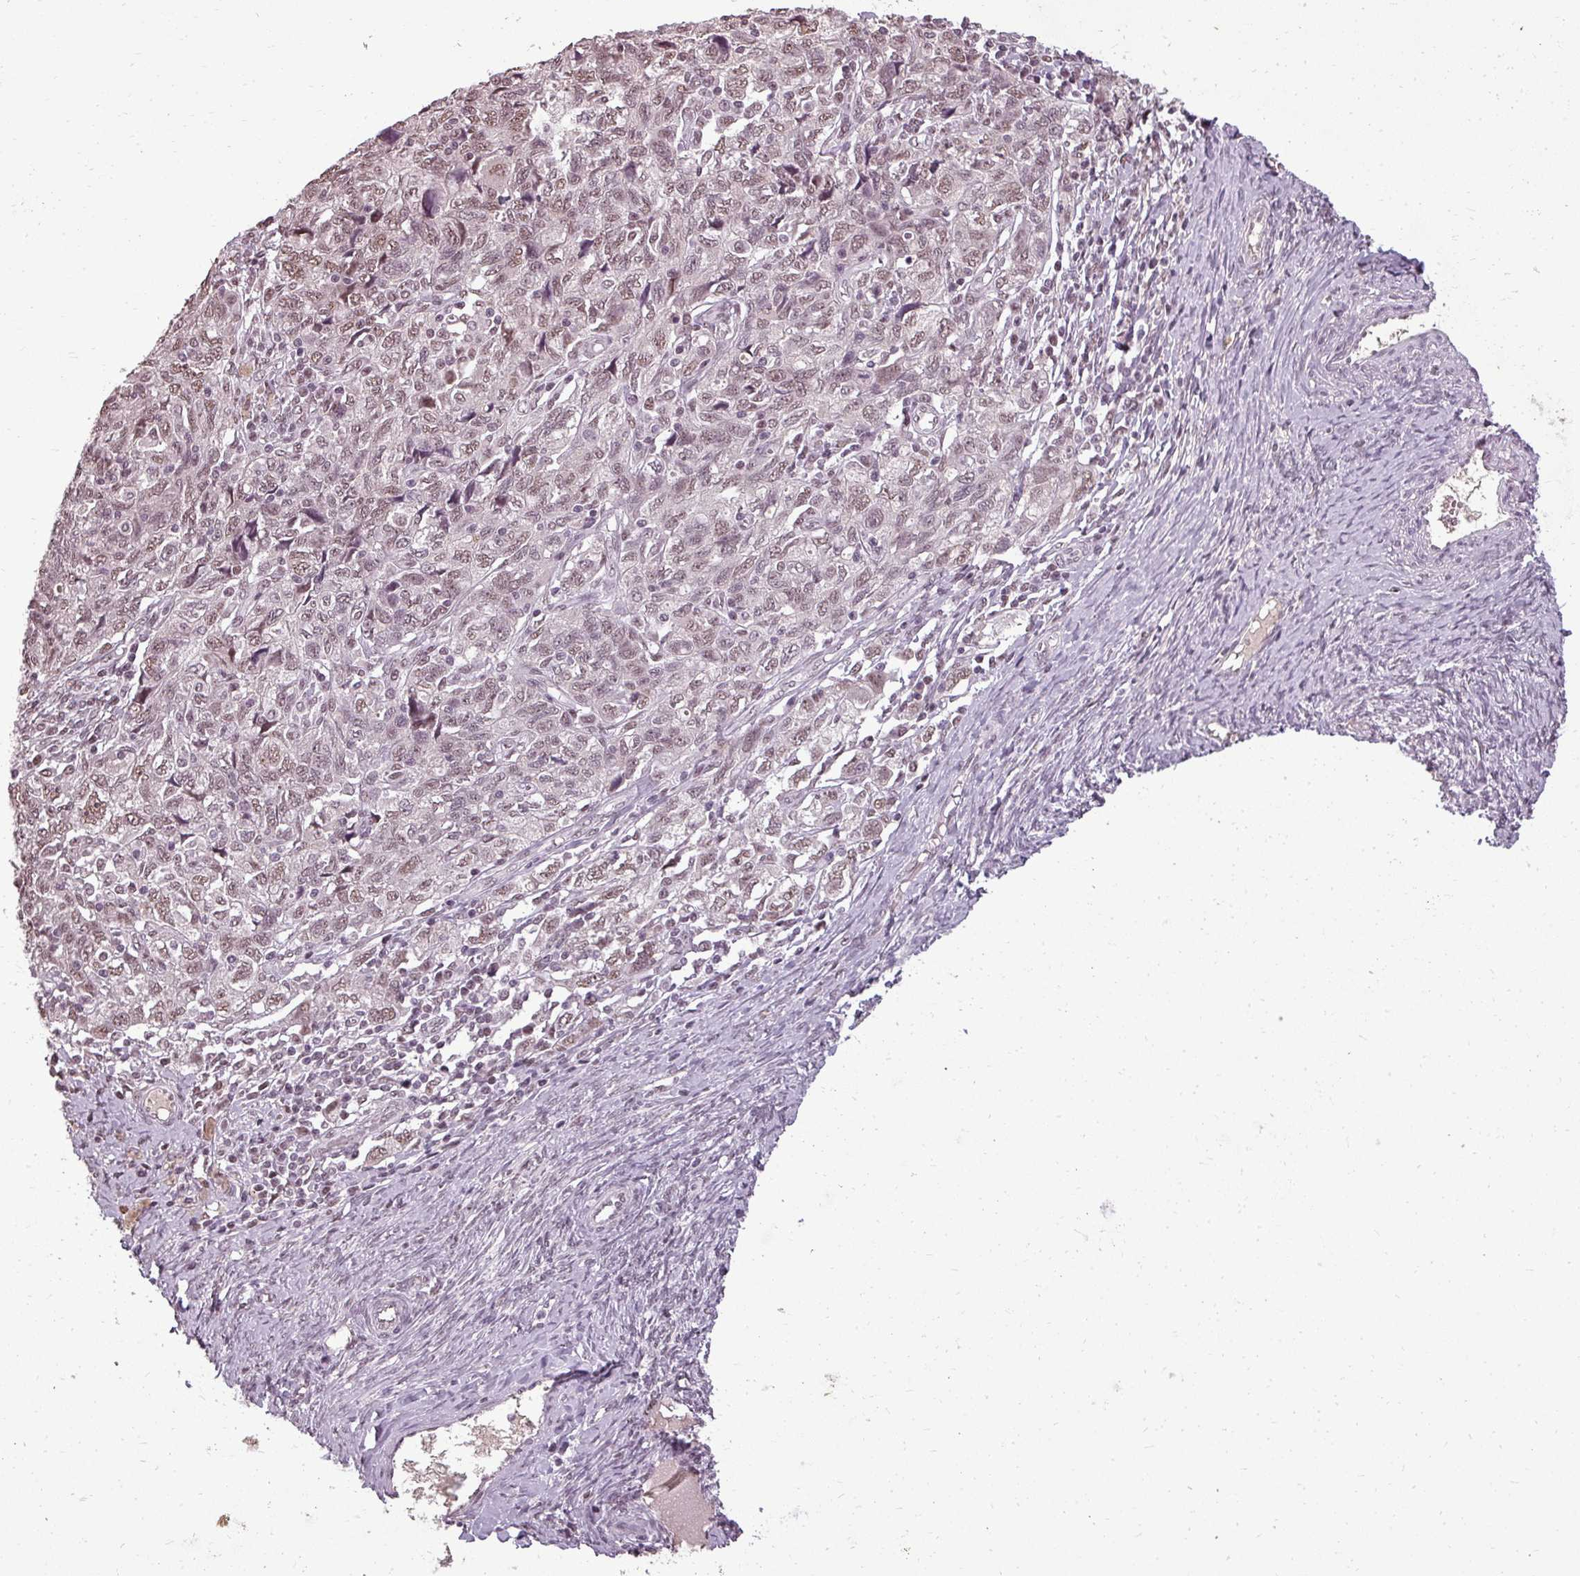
{"staining": {"intensity": "moderate", "quantity": ">75%", "location": "nuclear"}, "tissue": "ovarian cancer", "cell_type": "Tumor cells", "image_type": "cancer", "snomed": [{"axis": "morphology", "description": "Carcinoma, NOS"}, {"axis": "morphology", "description": "Cystadenocarcinoma, serous, NOS"}, {"axis": "topography", "description": "Ovary"}], "caption": "A medium amount of moderate nuclear staining is present in approximately >75% of tumor cells in carcinoma (ovarian) tissue. (DAB = brown stain, brightfield microscopy at high magnification).", "gene": "BCAS3", "patient": {"sex": "female", "age": 69}}